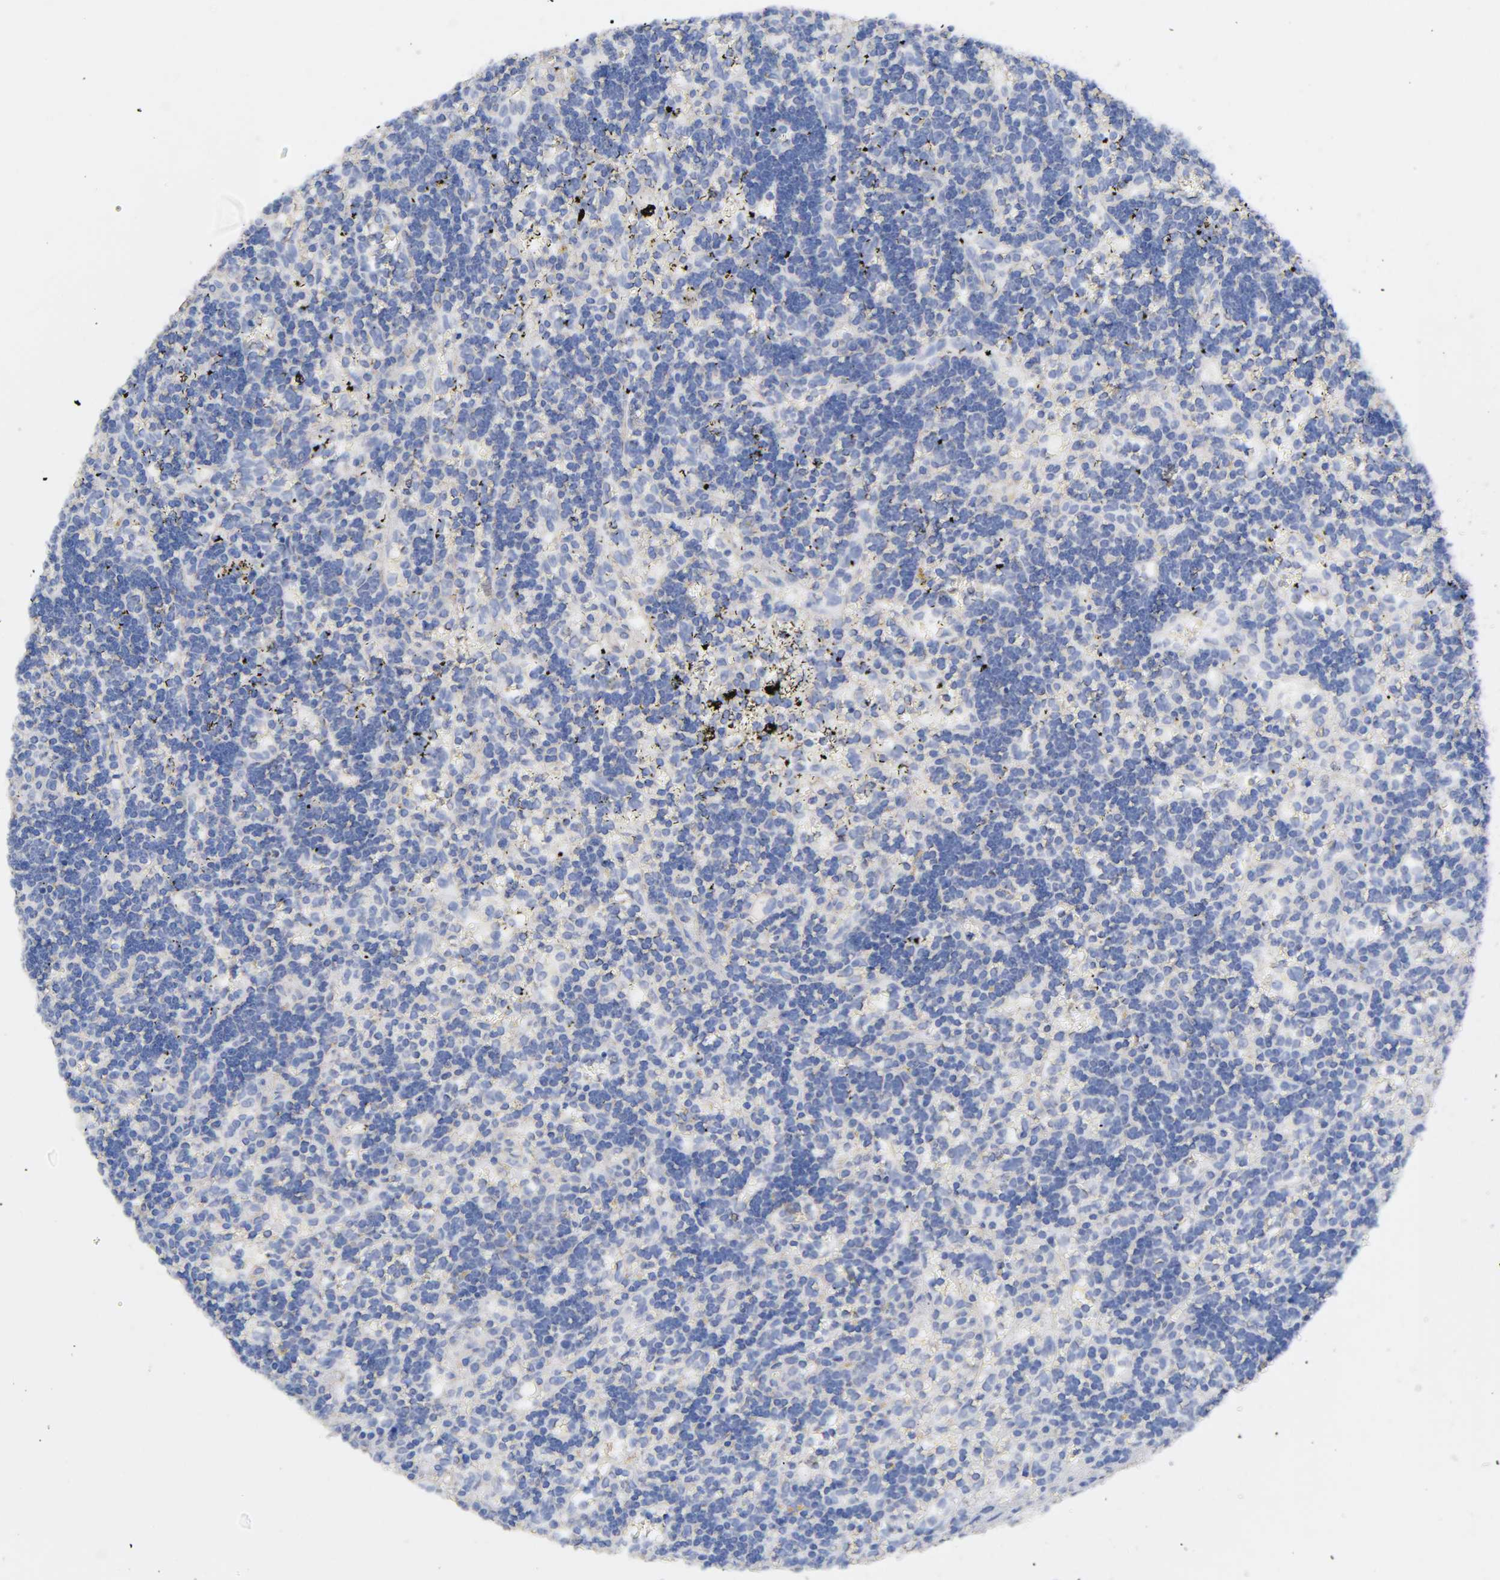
{"staining": {"intensity": "negative", "quantity": "none", "location": "none"}, "tissue": "lymphoma", "cell_type": "Tumor cells", "image_type": "cancer", "snomed": [{"axis": "morphology", "description": "Malignant lymphoma, non-Hodgkin's type, Low grade"}, {"axis": "topography", "description": "Spleen"}], "caption": "Immunohistochemistry (IHC) image of neoplastic tissue: human malignant lymphoma, non-Hodgkin's type (low-grade) stained with DAB (3,3'-diaminobenzidine) demonstrates no significant protein positivity in tumor cells. Brightfield microscopy of IHC stained with DAB (brown) and hematoxylin (blue), captured at high magnification.", "gene": "STK38", "patient": {"sex": "male", "age": 60}}